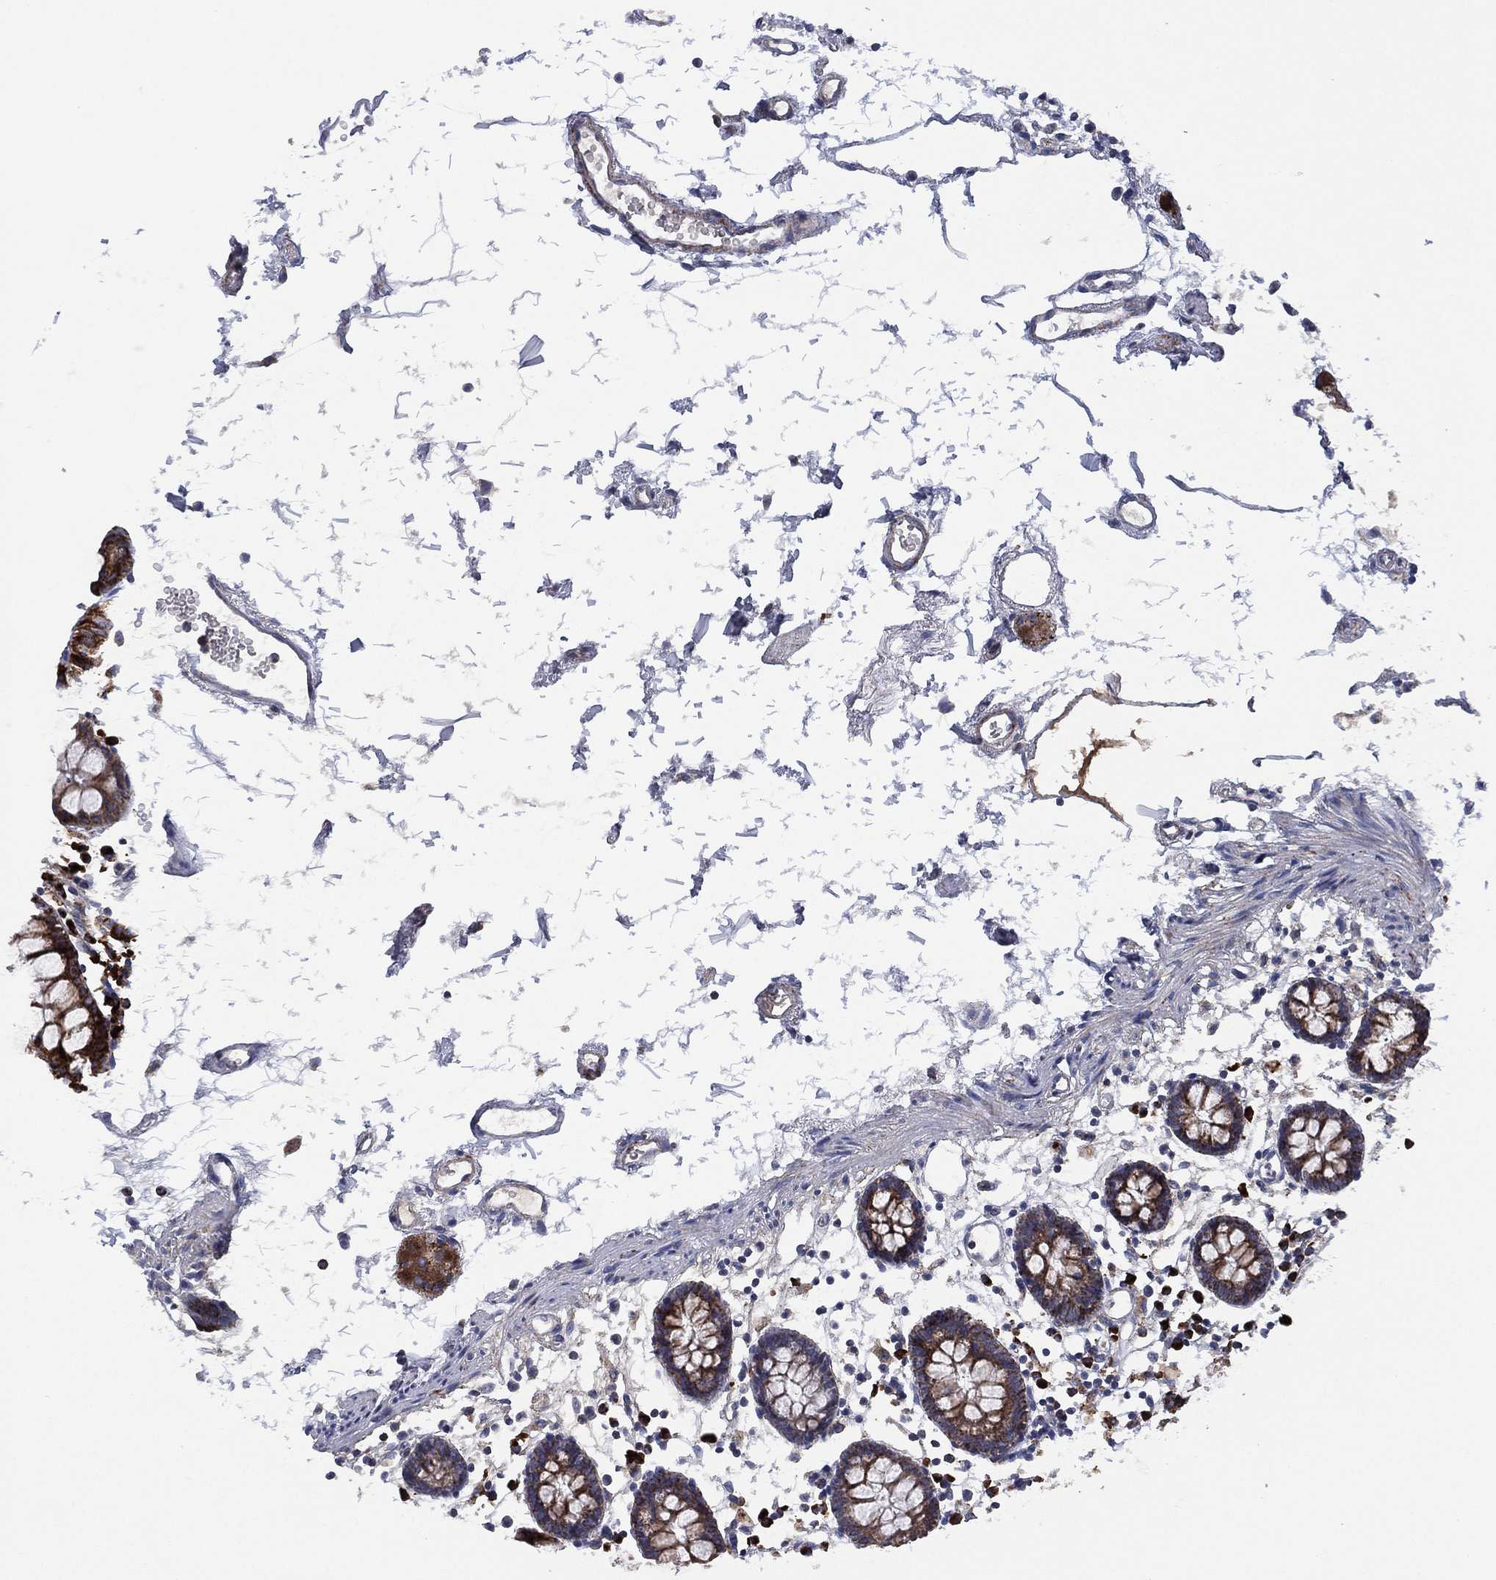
{"staining": {"intensity": "negative", "quantity": "none", "location": "none"}, "tissue": "colon", "cell_type": "Endothelial cells", "image_type": "normal", "snomed": [{"axis": "morphology", "description": "Normal tissue, NOS"}, {"axis": "topography", "description": "Colon"}], "caption": "A high-resolution image shows immunohistochemistry (IHC) staining of normal colon, which shows no significant staining in endothelial cells.", "gene": "PPP2R5A", "patient": {"sex": "female", "age": 84}}